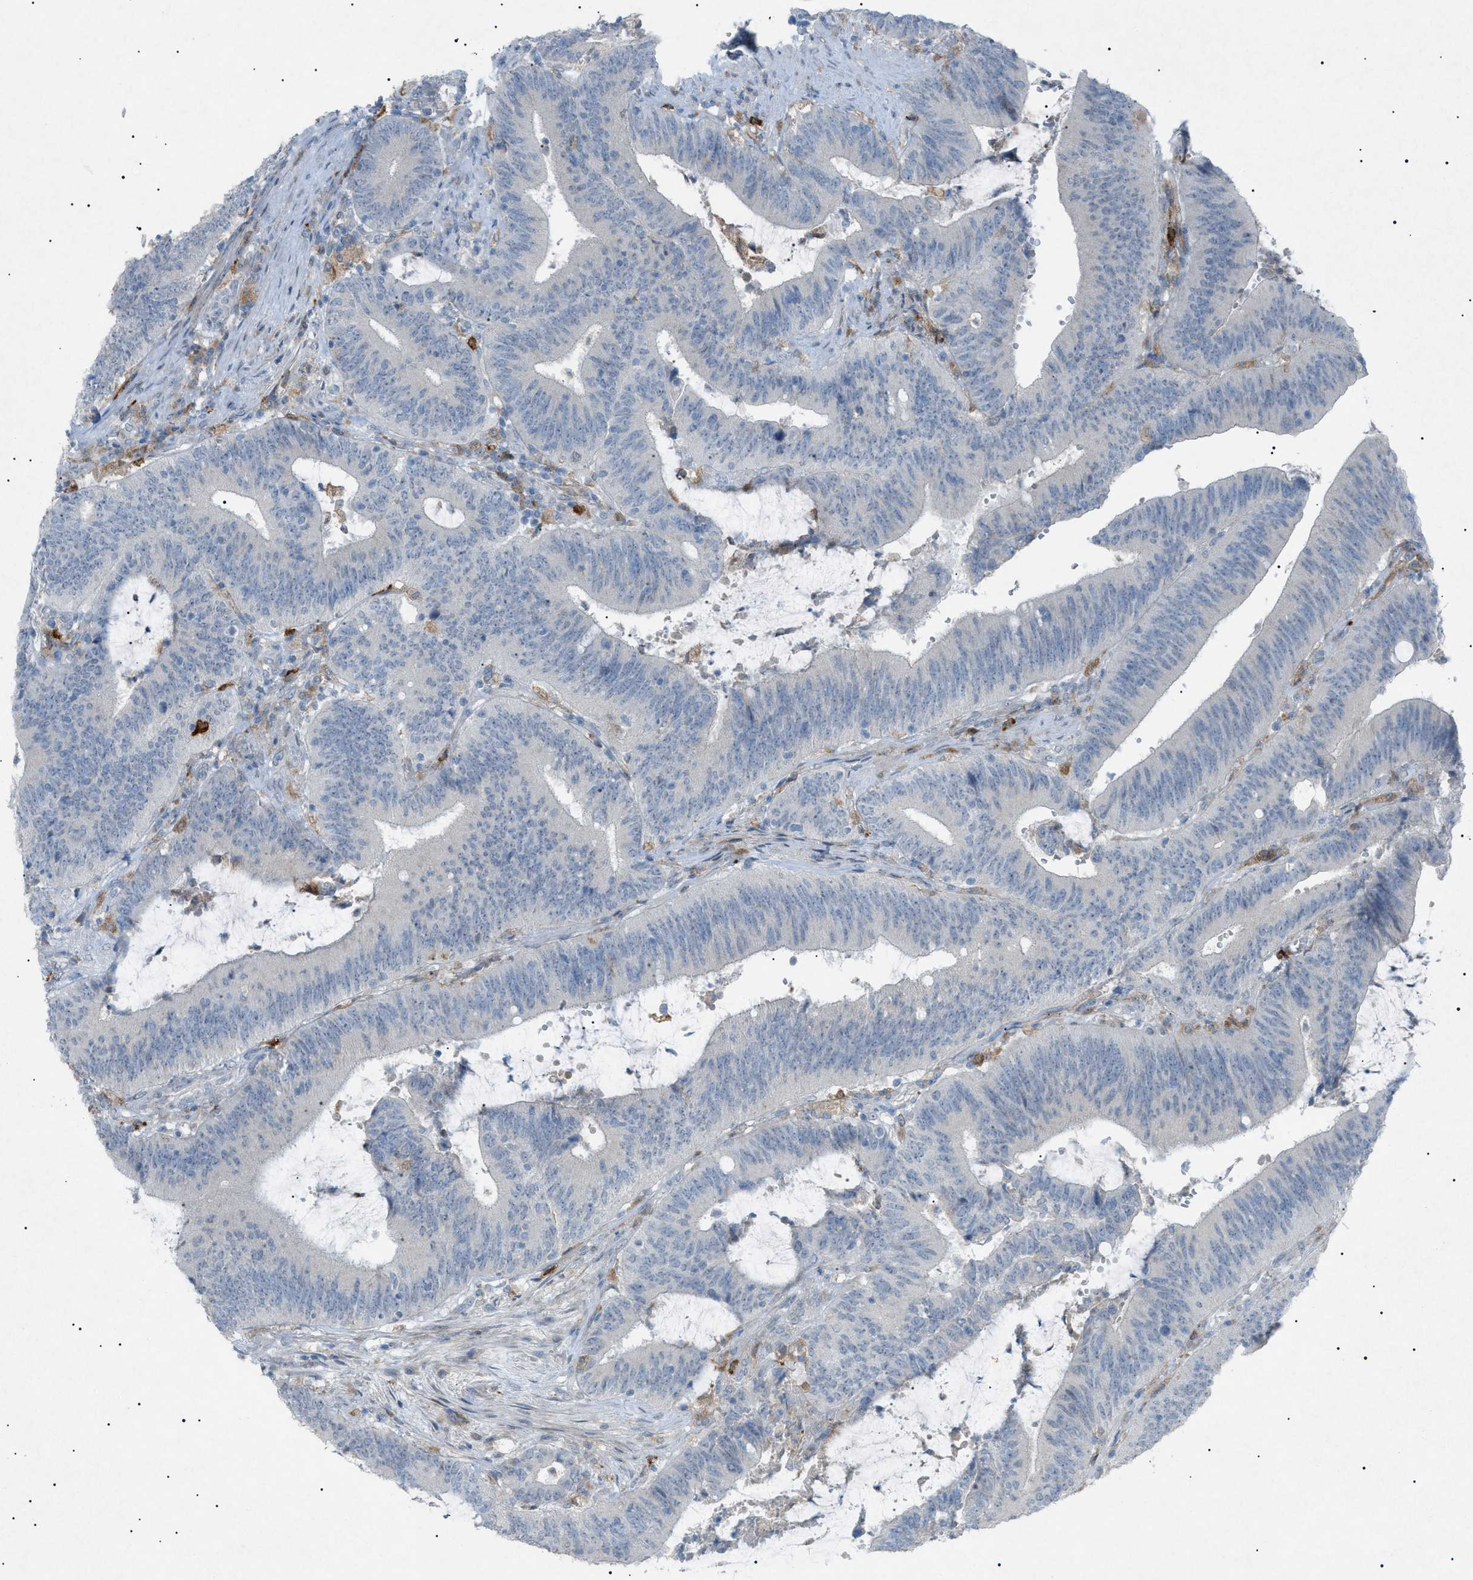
{"staining": {"intensity": "negative", "quantity": "none", "location": "none"}, "tissue": "colorectal cancer", "cell_type": "Tumor cells", "image_type": "cancer", "snomed": [{"axis": "morphology", "description": "Normal tissue, NOS"}, {"axis": "morphology", "description": "Adenocarcinoma, NOS"}, {"axis": "topography", "description": "Rectum"}], "caption": "DAB (3,3'-diaminobenzidine) immunohistochemical staining of colorectal cancer (adenocarcinoma) exhibits no significant expression in tumor cells.", "gene": "BTK", "patient": {"sex": "female", "age": 66}}